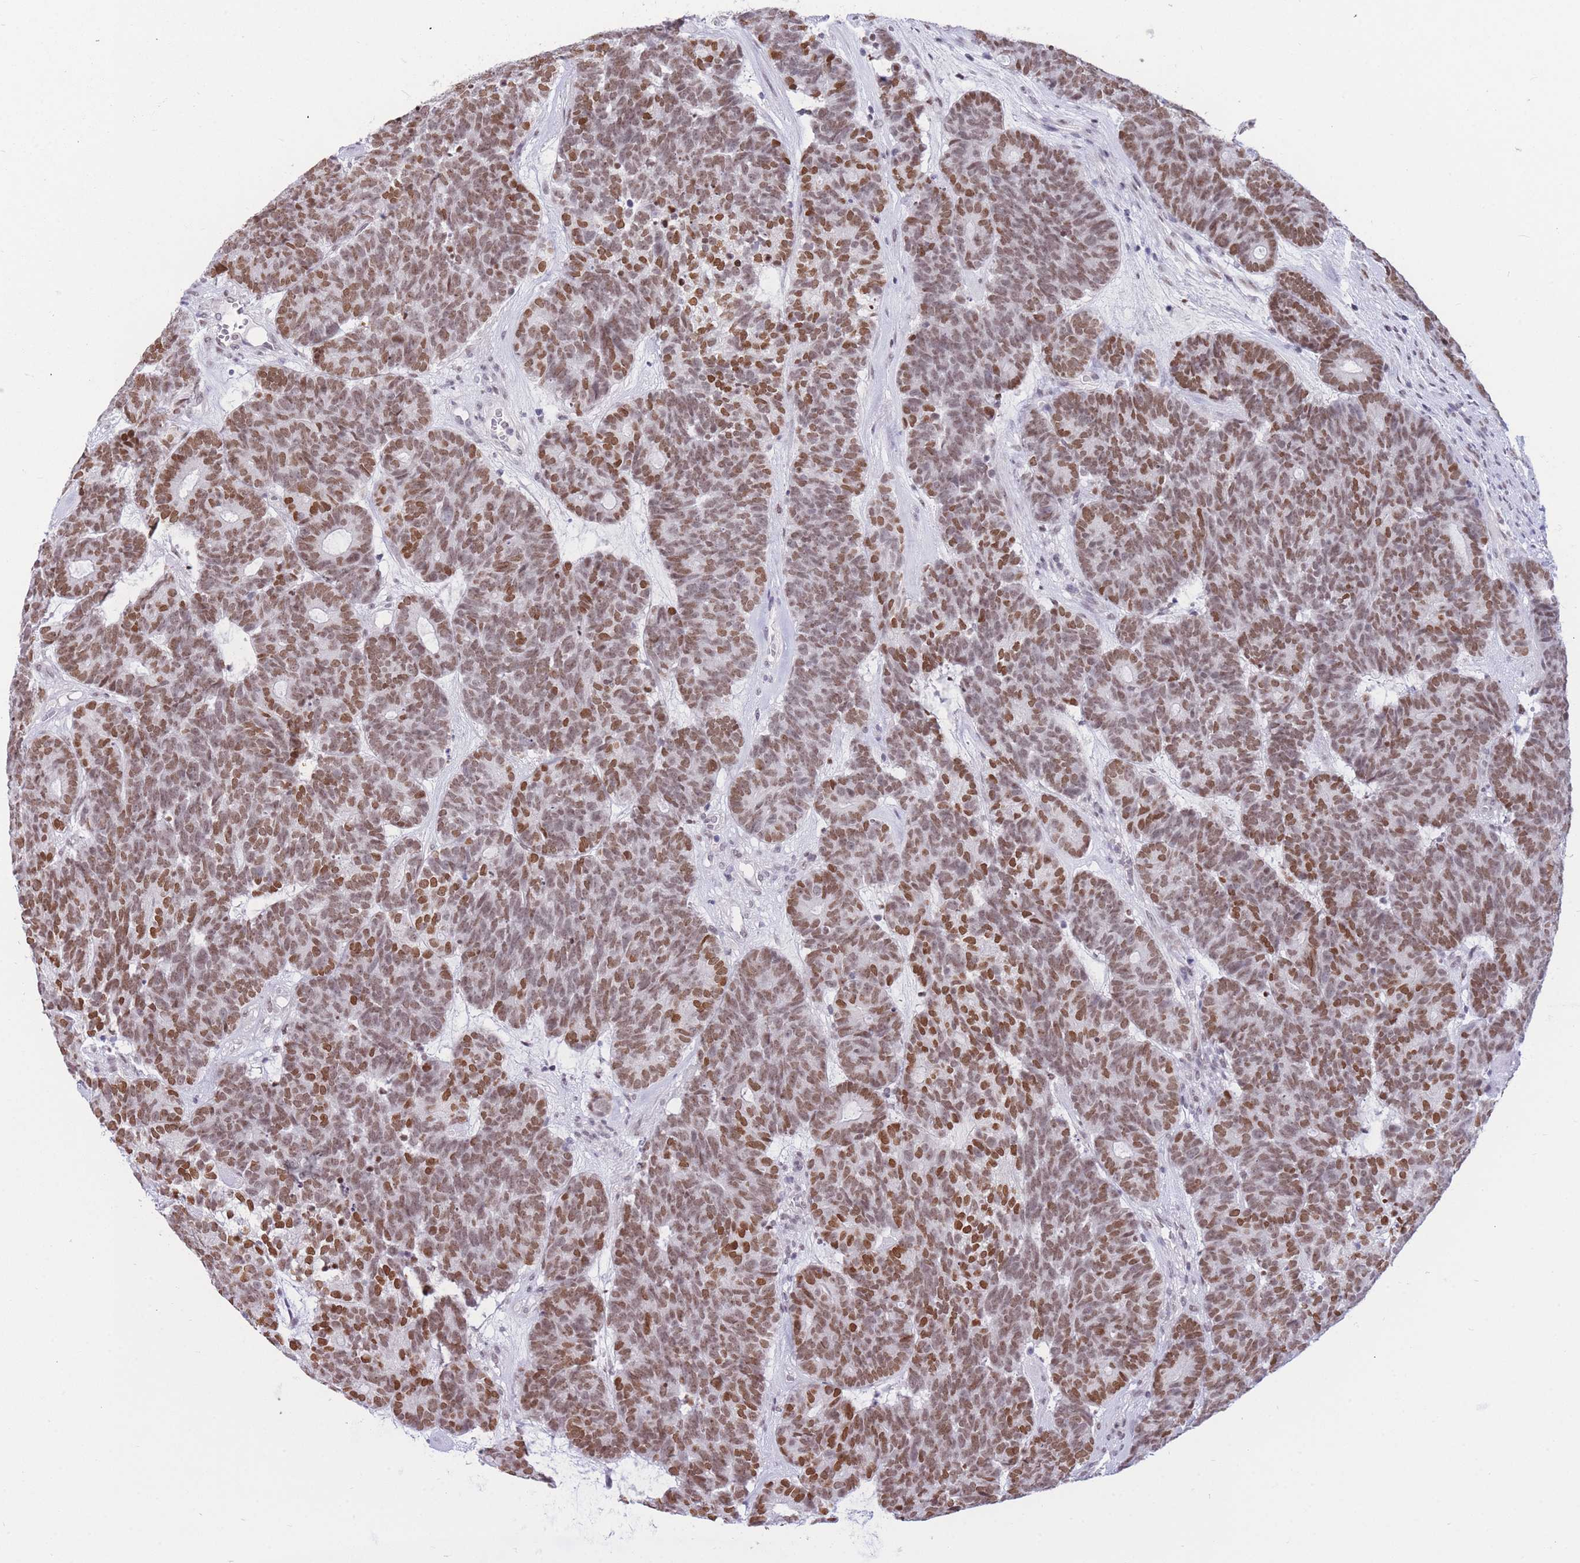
{"staining": {"intensity": "moderate", "quantity": ">75%", "location": "nuclear"}, "tissue": "head and neck cancer", "cell_type": "Tumor cells", "image_type": "cancer", "snomed": [{"axis": "morphology", "description": "Adenocarcinoma, NOS"}, {"axis": "topography", "description": "Head-Neck"}], "caption": "High-power microscopy captured an immunohistochemistry (IHC) micrograph of adenocarcinoma (head and neck), revealing moderate nuclear positivity in about >75% of tumor cells. (DAB IHC with brightfield microscopy, high magnification).", "gene": "HMGN1", "patient": {"sex": "female", "age": 81}}